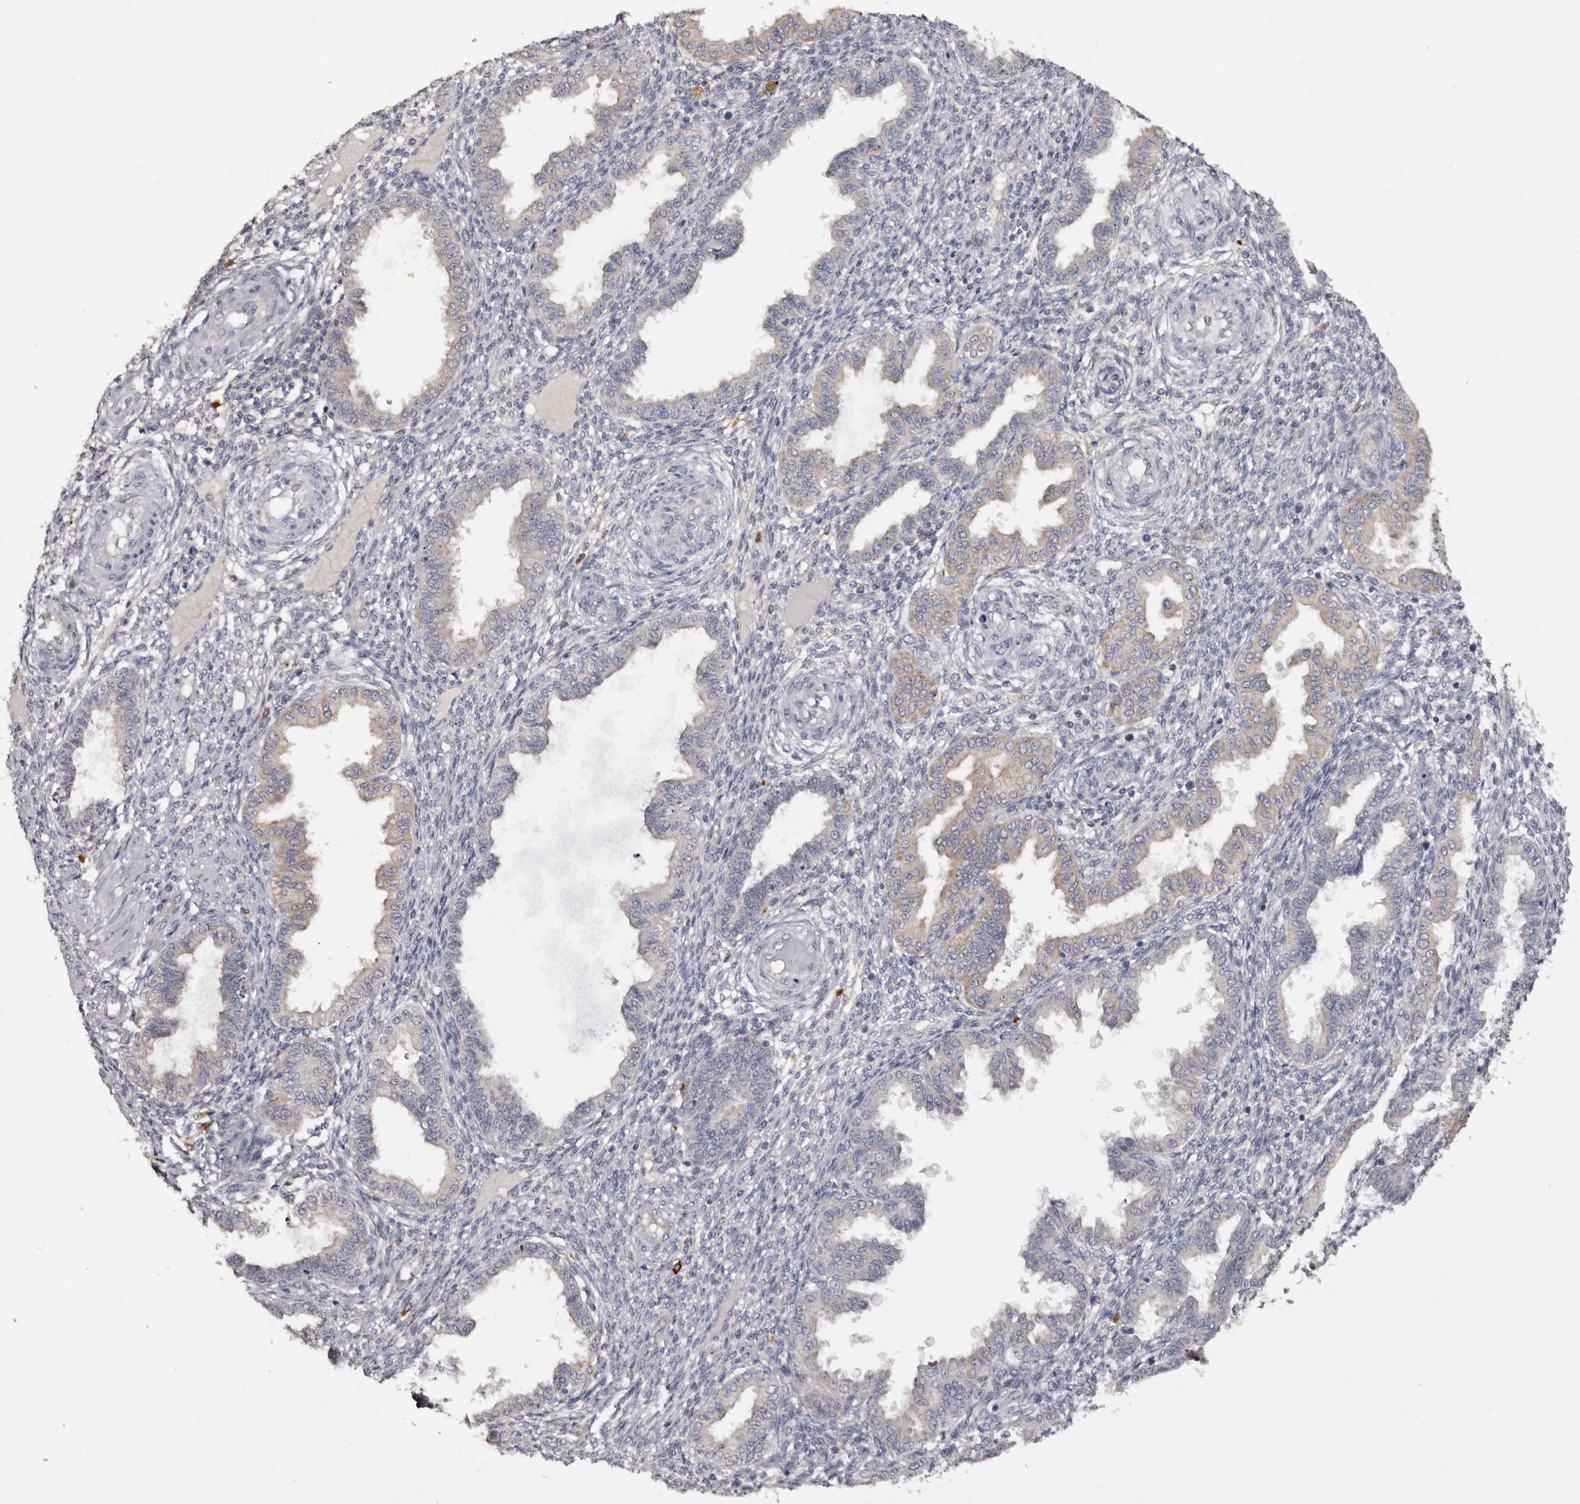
{"staining": {"intensity": "negative", "quantity": "none", "location": "none"}, "tissue": "endometrium", "cell_type": "Cells in endometrial stroma", "image_type": "normal", "snomed": [{"axis": "morphology", "description": "Normal tissue, NOS"}, {"axis": "topography", "description": "Endometrium"}], "caption": "This is an immunohistochemistry image of benign human endometrium. There is no expression in cells in endometrial stroma.", "gene": "DAP", "patient": {"sex": "female", "age": 33}}